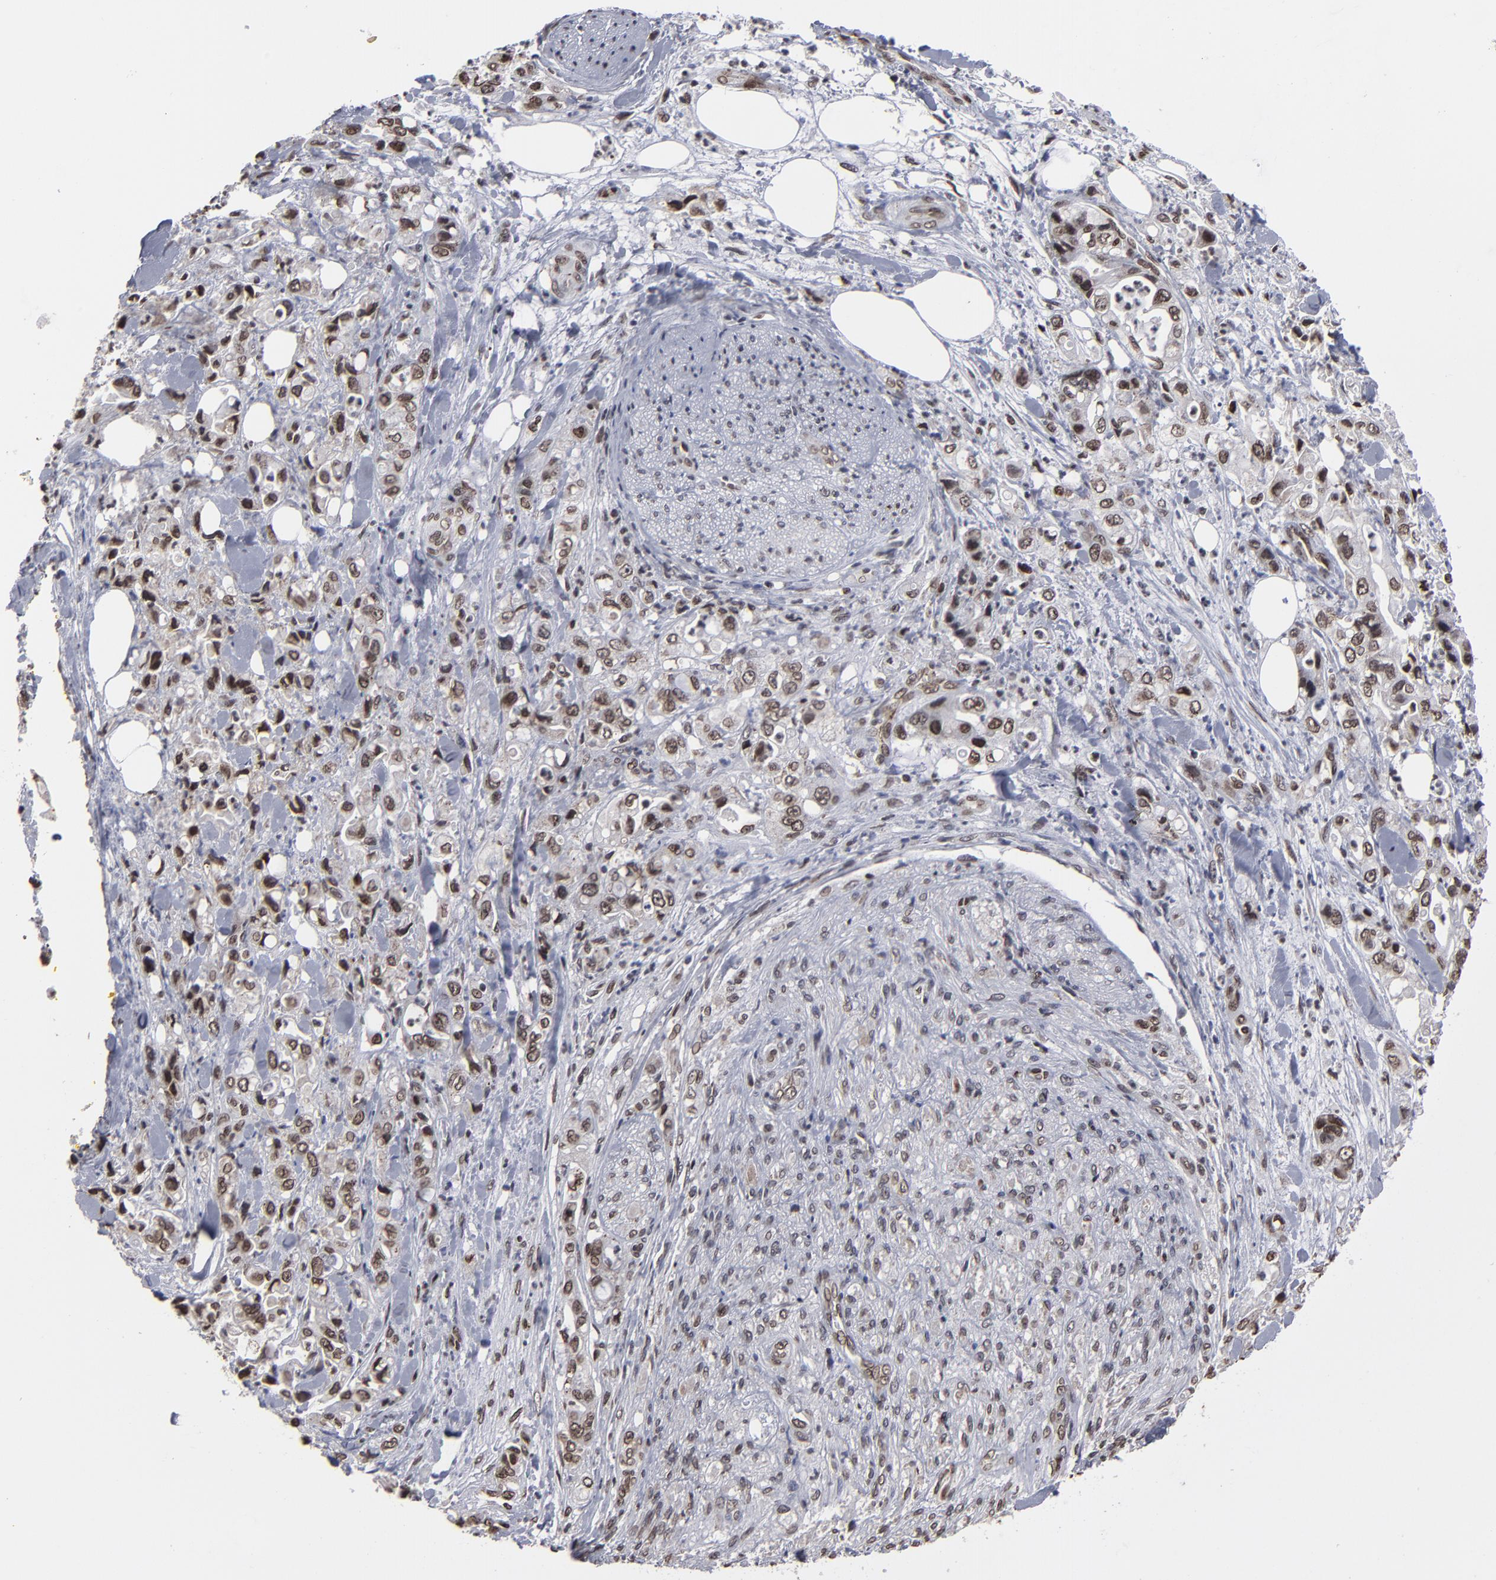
{"staining": {"intensity": "moderate", "quantity": "25%-75%", "location": "nuclear"}, "tissue": "pancreatic cancer", "cell_type": "Tumor cells", "image_type": "cancer", "snomed": [{"axis": "morphology", "description": "Adenocarcinoma, NOS"}, {"axis": "topography", "description": "Pancreas"}], "caption": "Protein expression analysis of adenocarcinoma (pancreatic) displays moderate nuclear positivity in approximately 25%-75% of tumor cells.", "gene": "BAZ1A", "patient": {"sex": "male", "age": 70}}